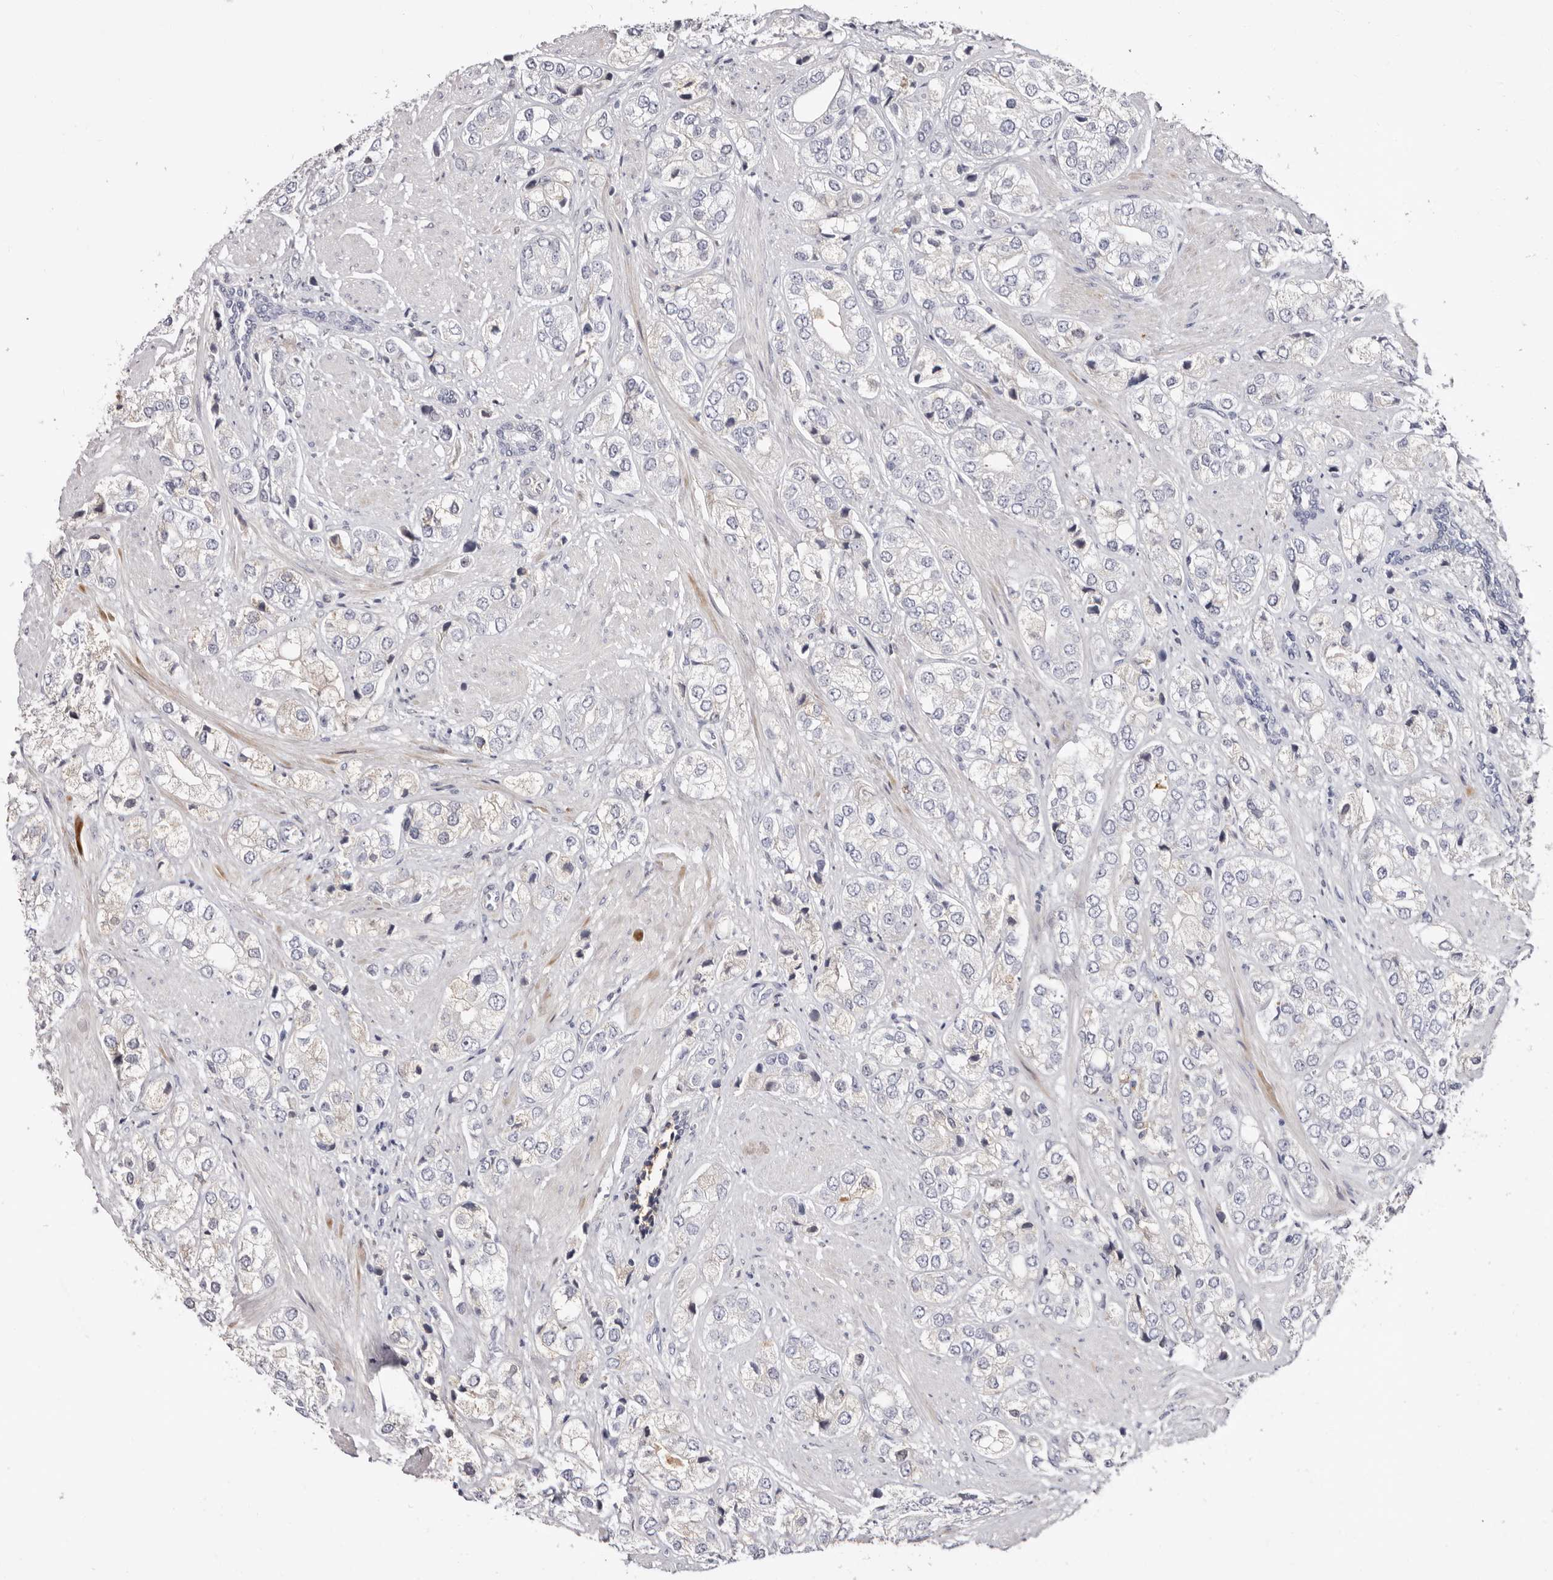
{"staining": {"intensity": "moderate", "quantity": "<25%", "location": "cytoplasmic/membranous"}, "tissue": "prostate cancer", "cell_type": "Tumor cells", "image_type": "cancer", "snomed": [{"axis": "morphology", "description": "Adenocarcinoma, High grade"}, {"axis": "topography", "description": "Prostate"}], "caption": "Protein staining of prostate cancer tissue displays moderate cytoplasmic/membranous positivity in about <25% of tumor cells.", "gene": "LMLN", "patient": {"sex": "male", "age": 50}}